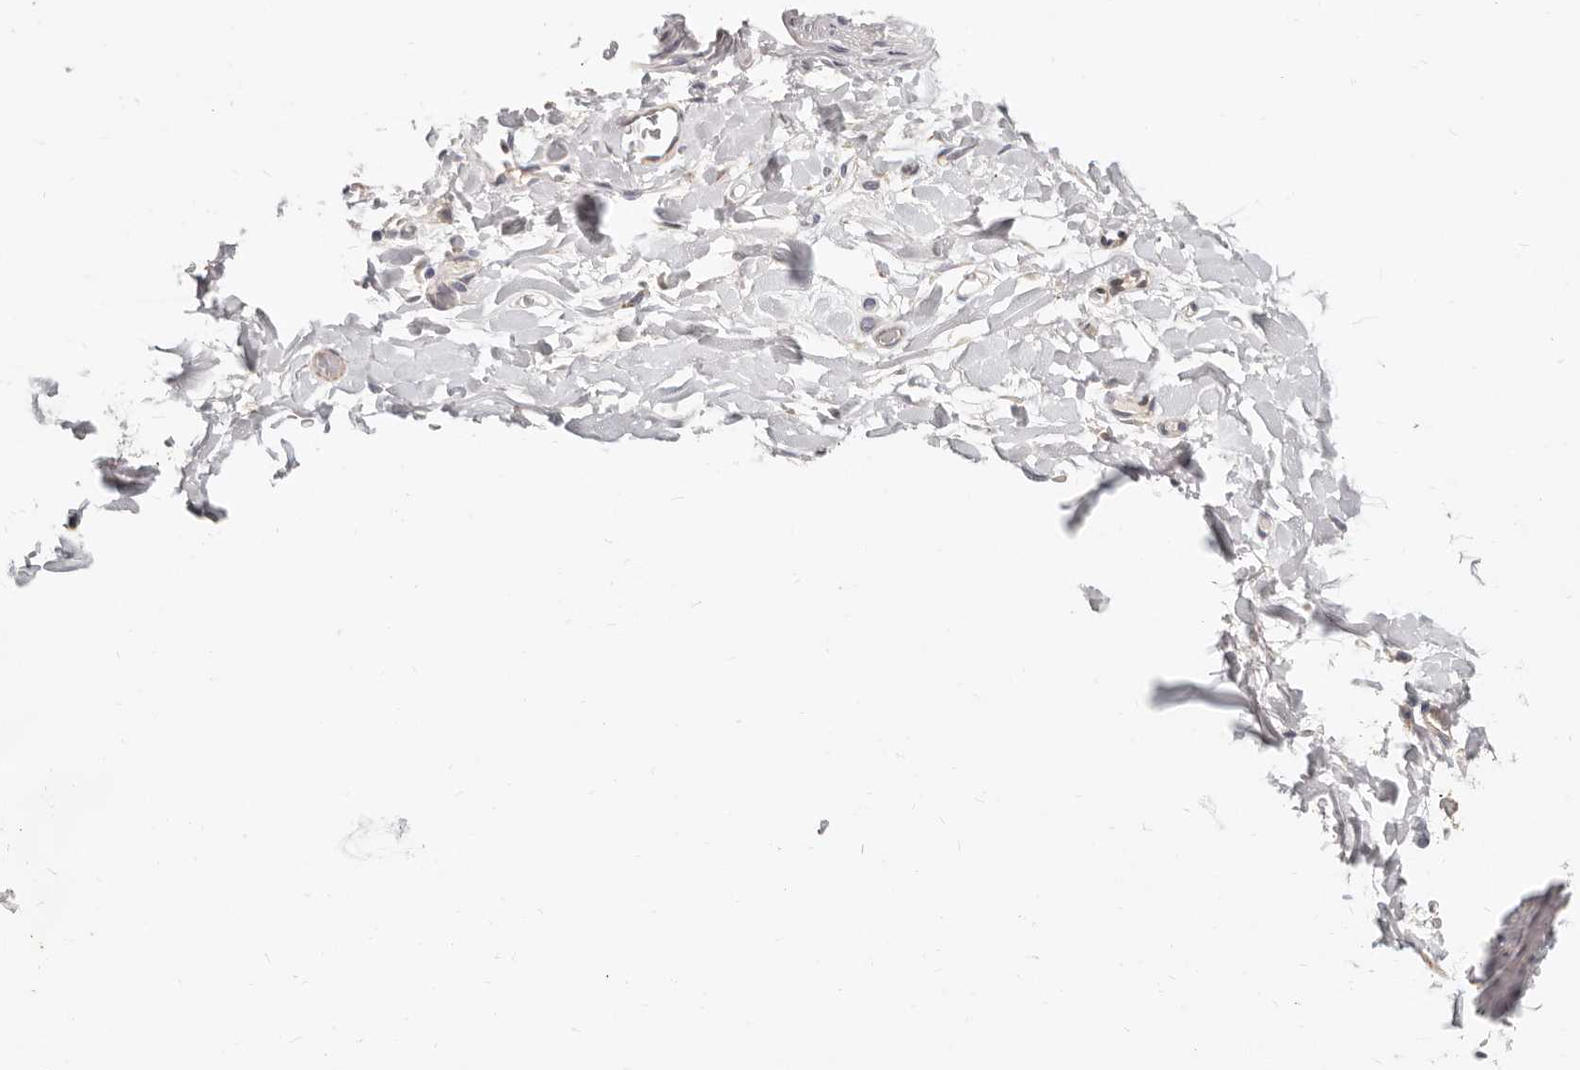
{"staining": {"intensity": "negative", "quantity": "none", "location": "none"}, "tissue": "adipose tissue", "cell_type": "Adipocytes", "image_type": "normal", "snomed": [{"axis": "morphology", "description": "Normal tissue, NOS"}, {"axis": "morphology", "description": "Adenocarcinoma, NOS"}, {"axis": "topography", "description": "Esophagus"}], "caption": "DAB (3,3'-diaminobenzidine) immunohistochemical staining of unremarkable human adipose tissue demonstrates no significant expression in adipocytes.", "gene": "ZRANB1", "patient": {"sex": "male", "age": 62}}